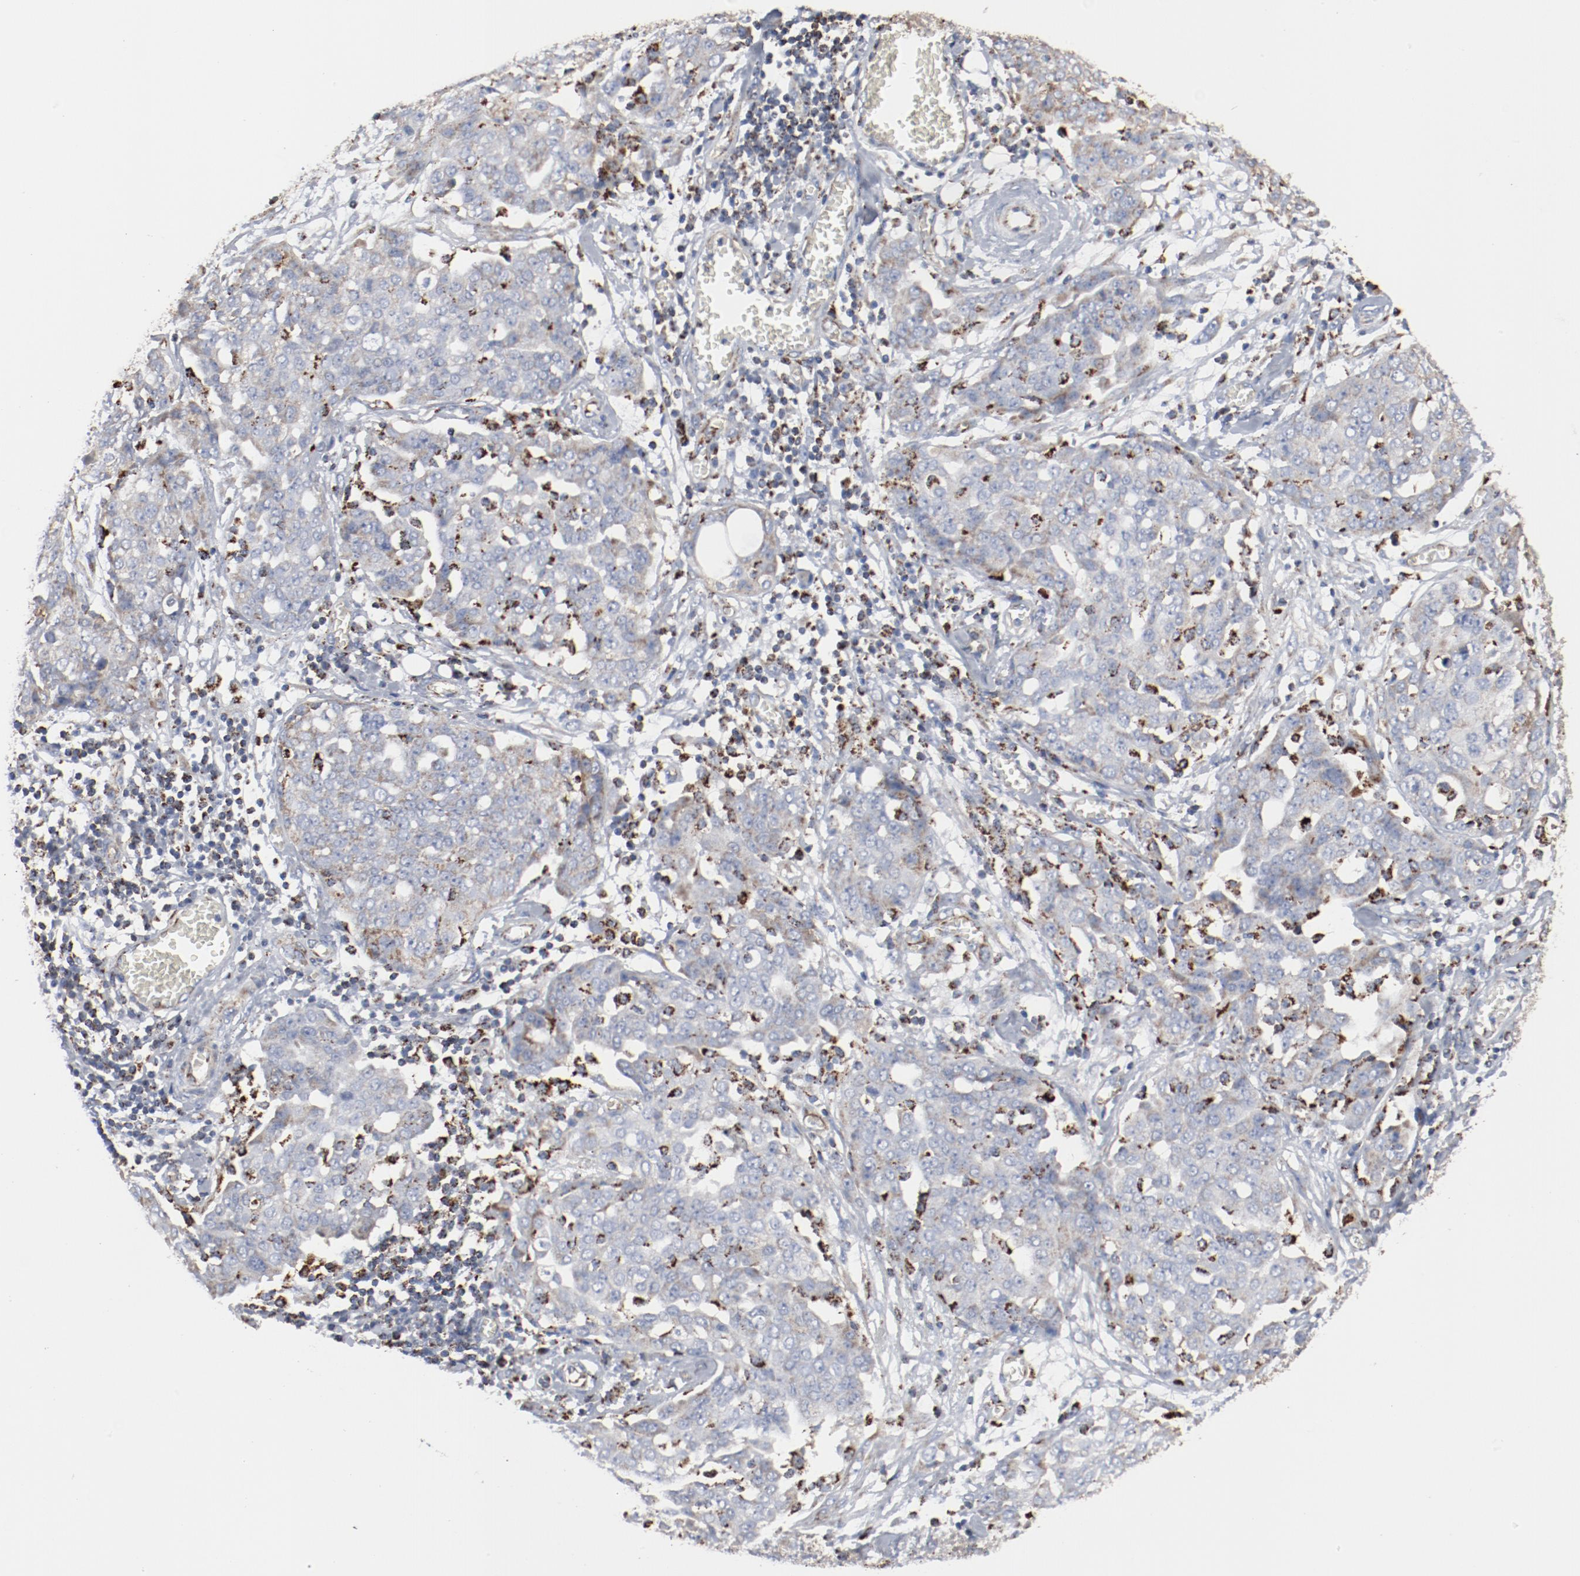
{"staining": {"intensity": "weak", "quantity": "<25%", "location": "cytoplasmic/membranous"}, "tissue": "ovarian cancer", "cell_type": "Tumor cells", "image_type": "cancer", "snomed": [{"axis": "morphology", "description": "Cystadenocarcinoma, serous, NOS"}, {"axis": "topography", "description": "Soft tissue"}, {"axis": "topography", "description": "Ovary"}], "caption": "An image of ovarian serous cystadenocarcinoma stained for a protein reveals no brown staining in tumor cells.", "gene": "SETD3", "patient": {"sex": "female", "age": 57}}